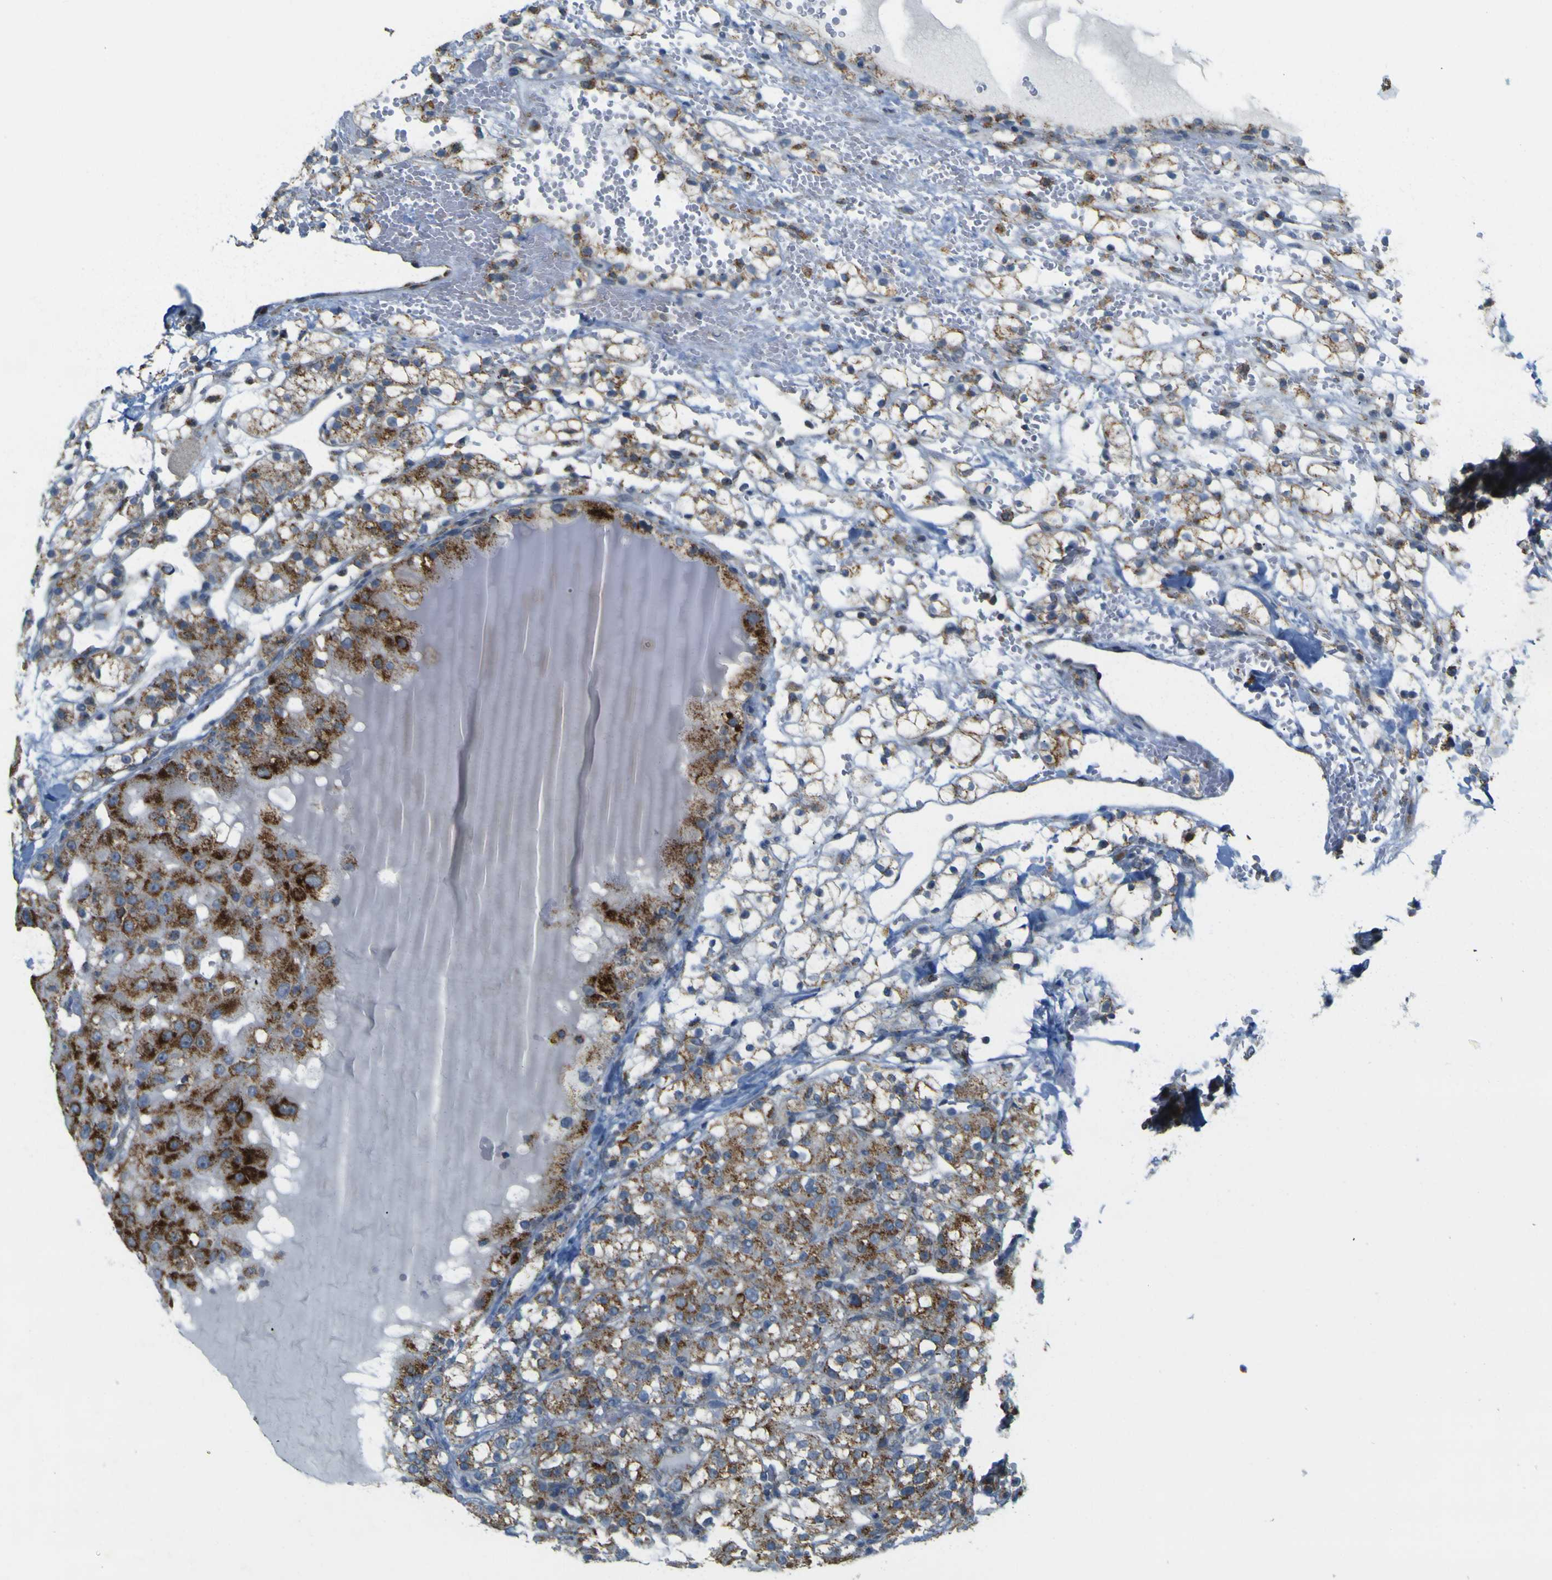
{"staining": {"intensity": "moderate", "quantity": ">75%", "location": "cytoplasmic/membranous"}, "tissue": "renal cancer", "cell_type": "Tumor cells", "image_type": "cancer", "snomed": [{"axis": "morphology", "description": "Adenocarcinoma, NOS"}, {"axis": "topography", "description": "Kidney"}], "caption": "Human renal cancer (adenocarcinoma) stained with a brown dye demonstrates moderate cytoplasmic/membranous positive positivity in approximately >75% of tumor cells.", "gene": "ACBD5", "patient": {"sex": "male", "age": 61}}